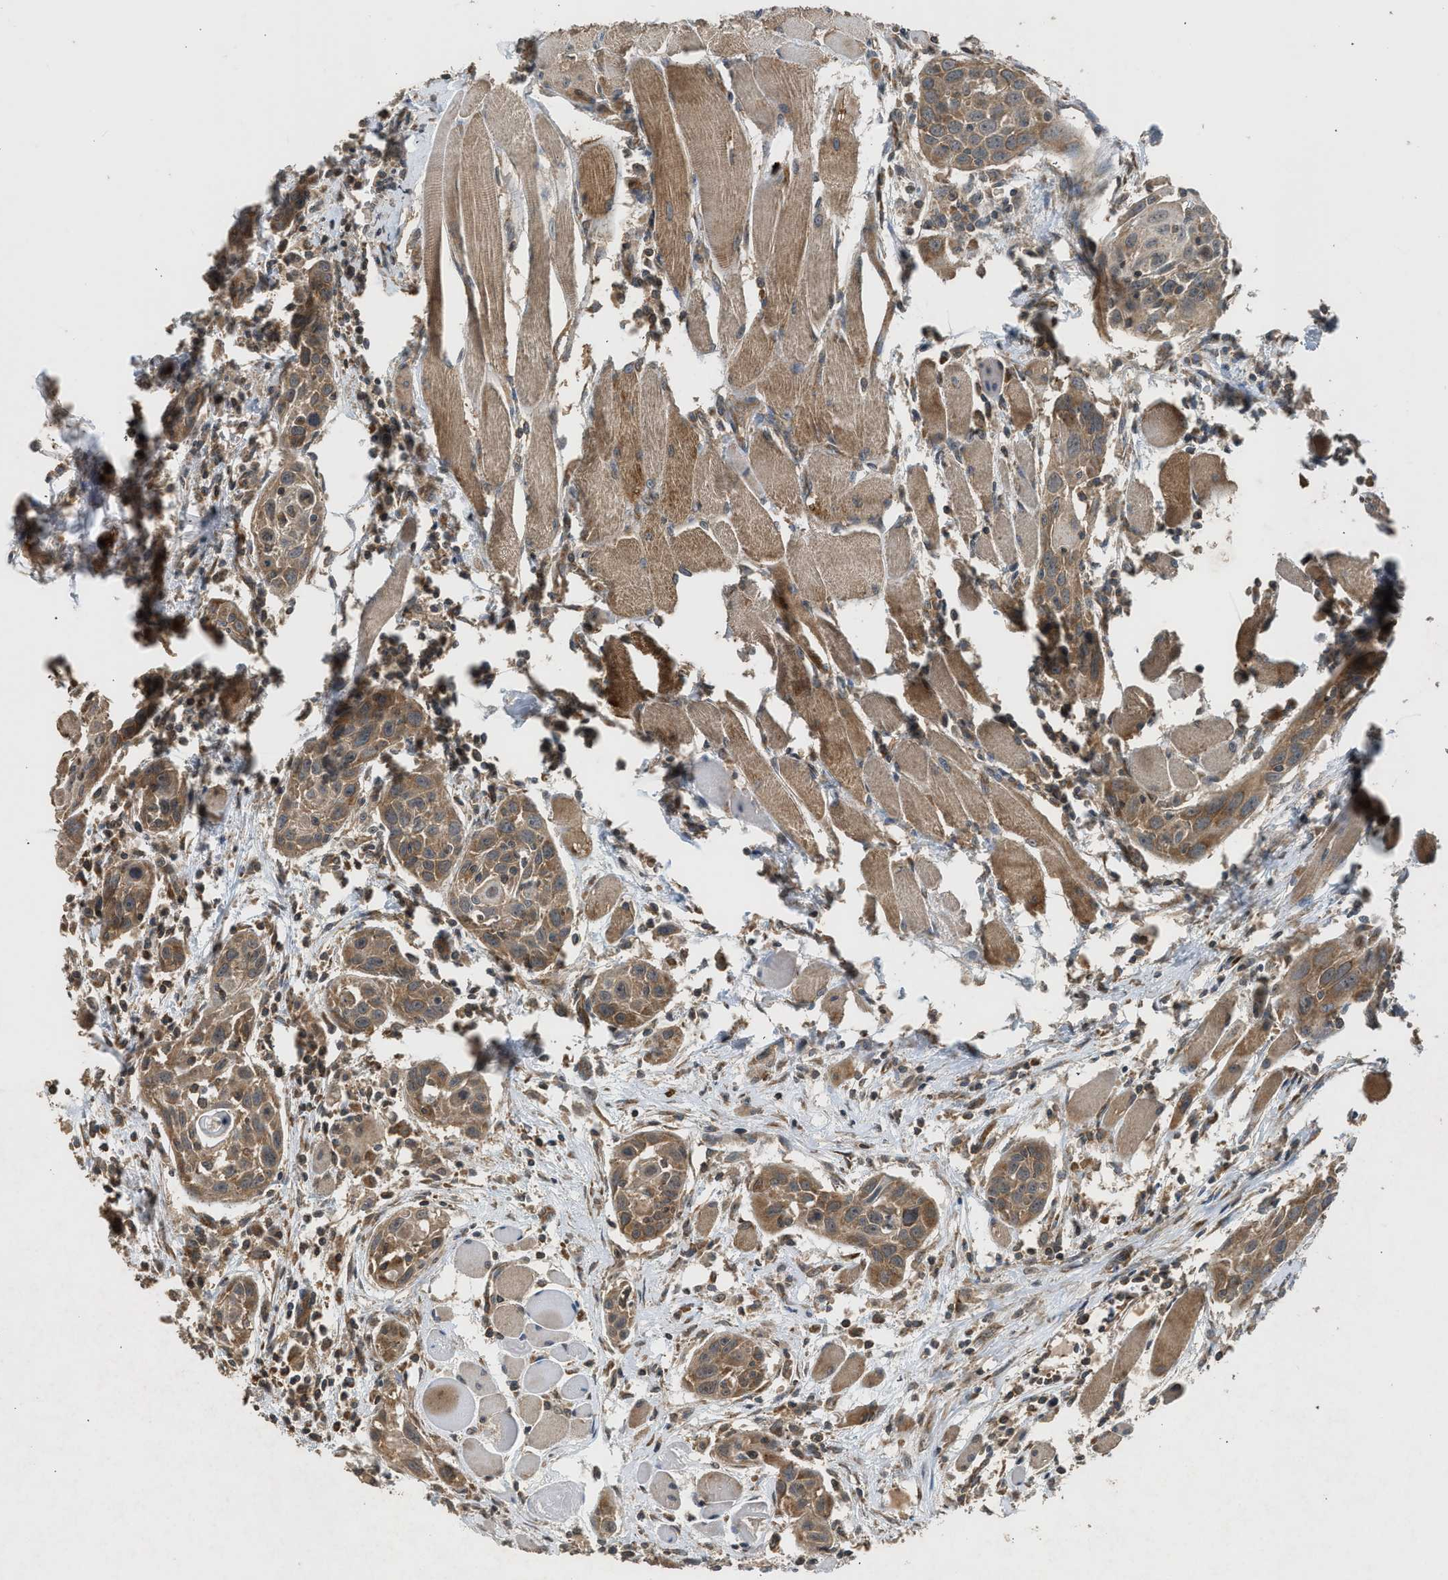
{"staining": {"intensity": "moderate", "quantity": ">75%", "location": "cytoplasmic/membranous"}, "tissue": "head and neck cancer", "cell_type": "Tumor cells", "image_type": "cancer", "snomed": [{"axis": "morphology", "description": "Squamous cell carcinoma, NOS"}, {"axis": "topography", "description": "Oral tissue"}, {"axis": "topography", "description": "Head-Neck"}], "caption": "Moderate cytoplasmic/membranous protein positivity is identified in about >75% of tumor cells in squamous cell carcinoma (head and neck).", "gene": "HIP1R", "patient": {"sex": "female", "age": 50}}